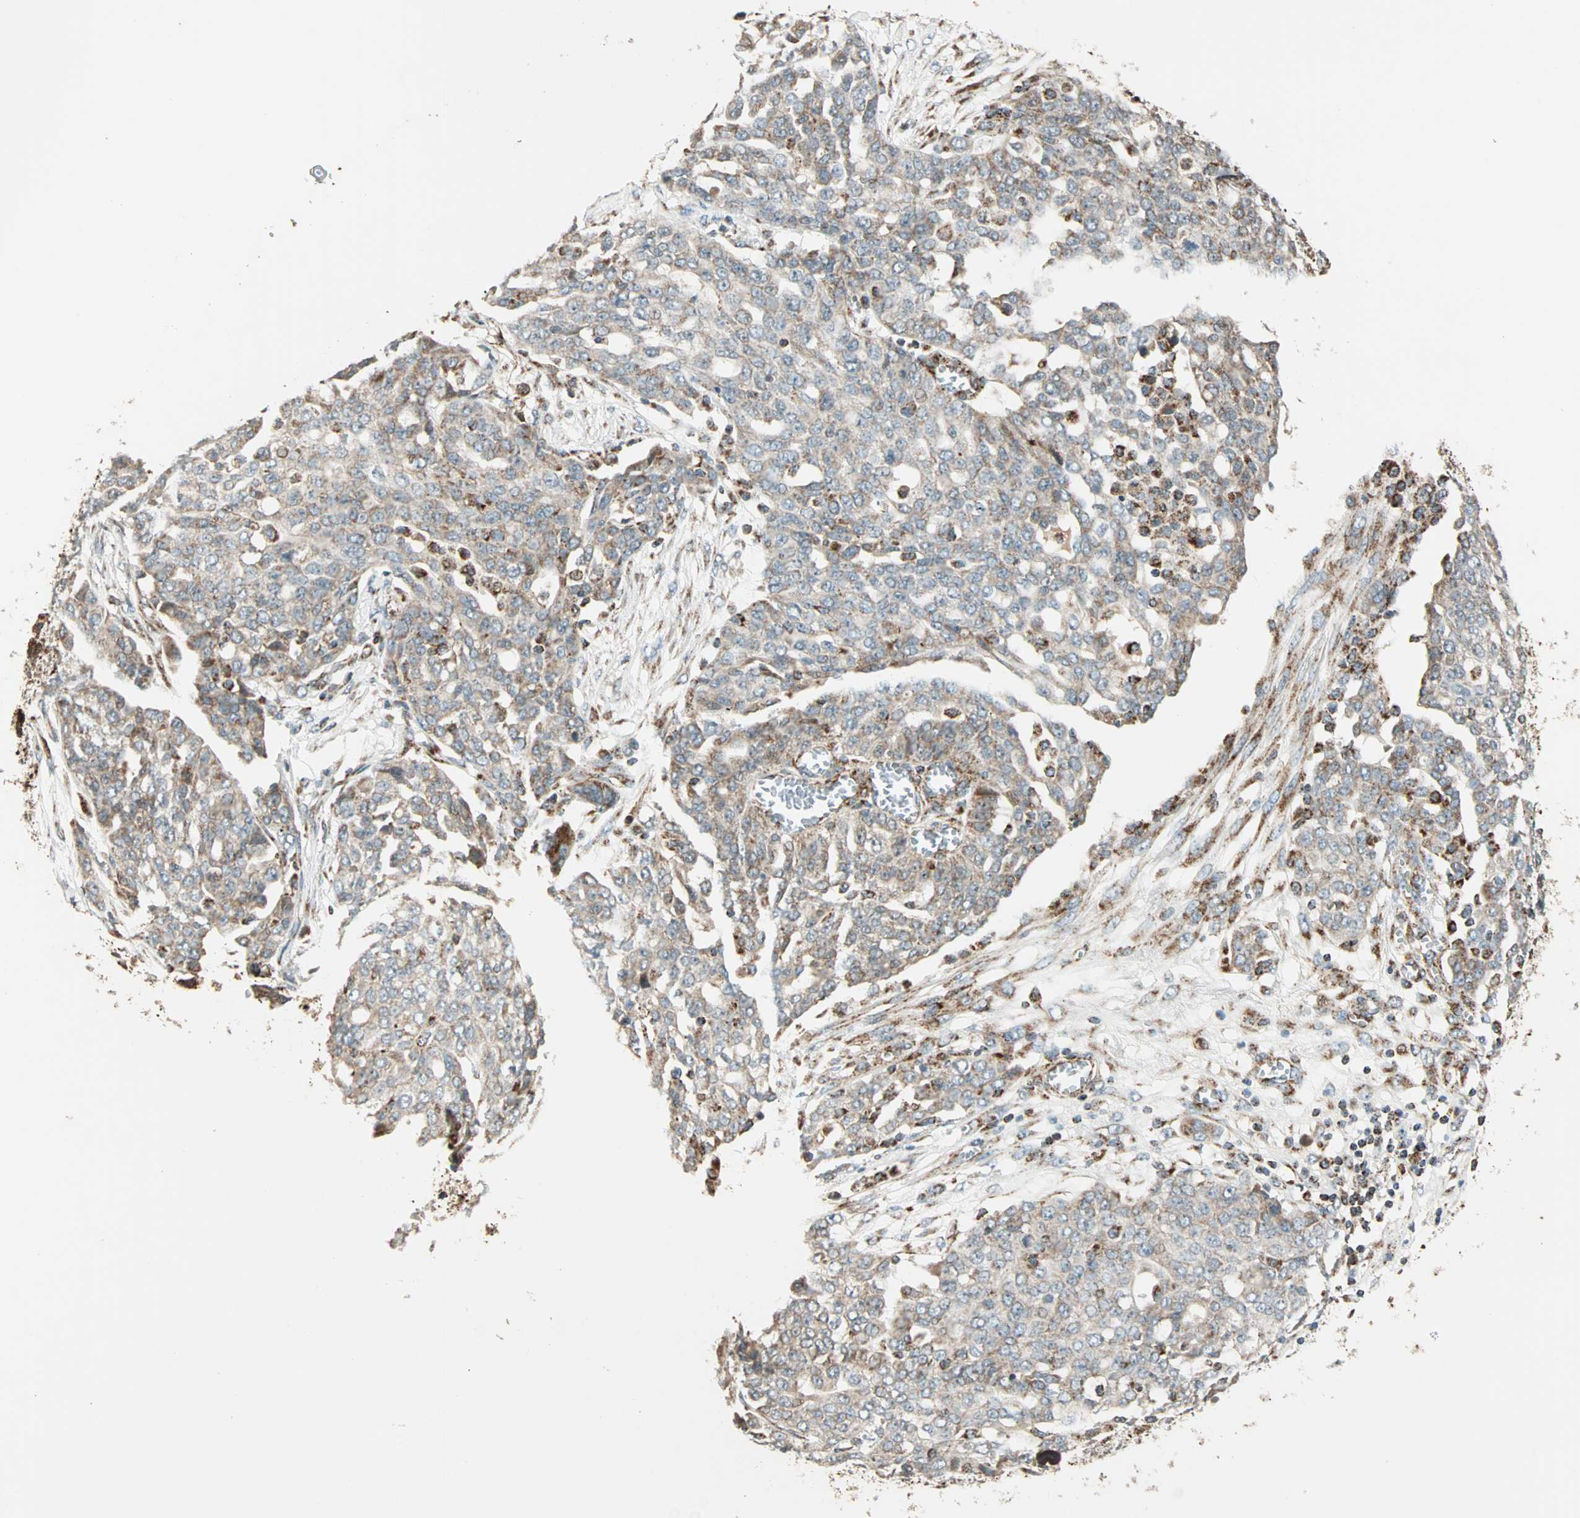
{"staining": {"intensity": "weak", "quantity": "<25%", "location": "cytoplasmic/membranous"}, "tissue": "ovarian cancer", "cell_type": "Tumor cells", "image_type": "cancer", "snomed": [{"axis": "morphology", "description": "Cystadenocarcinoma, serous, NOS"}, {"axis": "topography", "description": "Soft tissue"}, {"axis": "topography", "description": "Ovary"}], "caption": "The immunohistochemistry (IHC) photomicrograph has no significant expression in tumor cells of ovarian cancer (serous cystadenocarcinoma) tissue.", "gene": "SPRY4", "patient": {"sex": "female", "age": 57}}